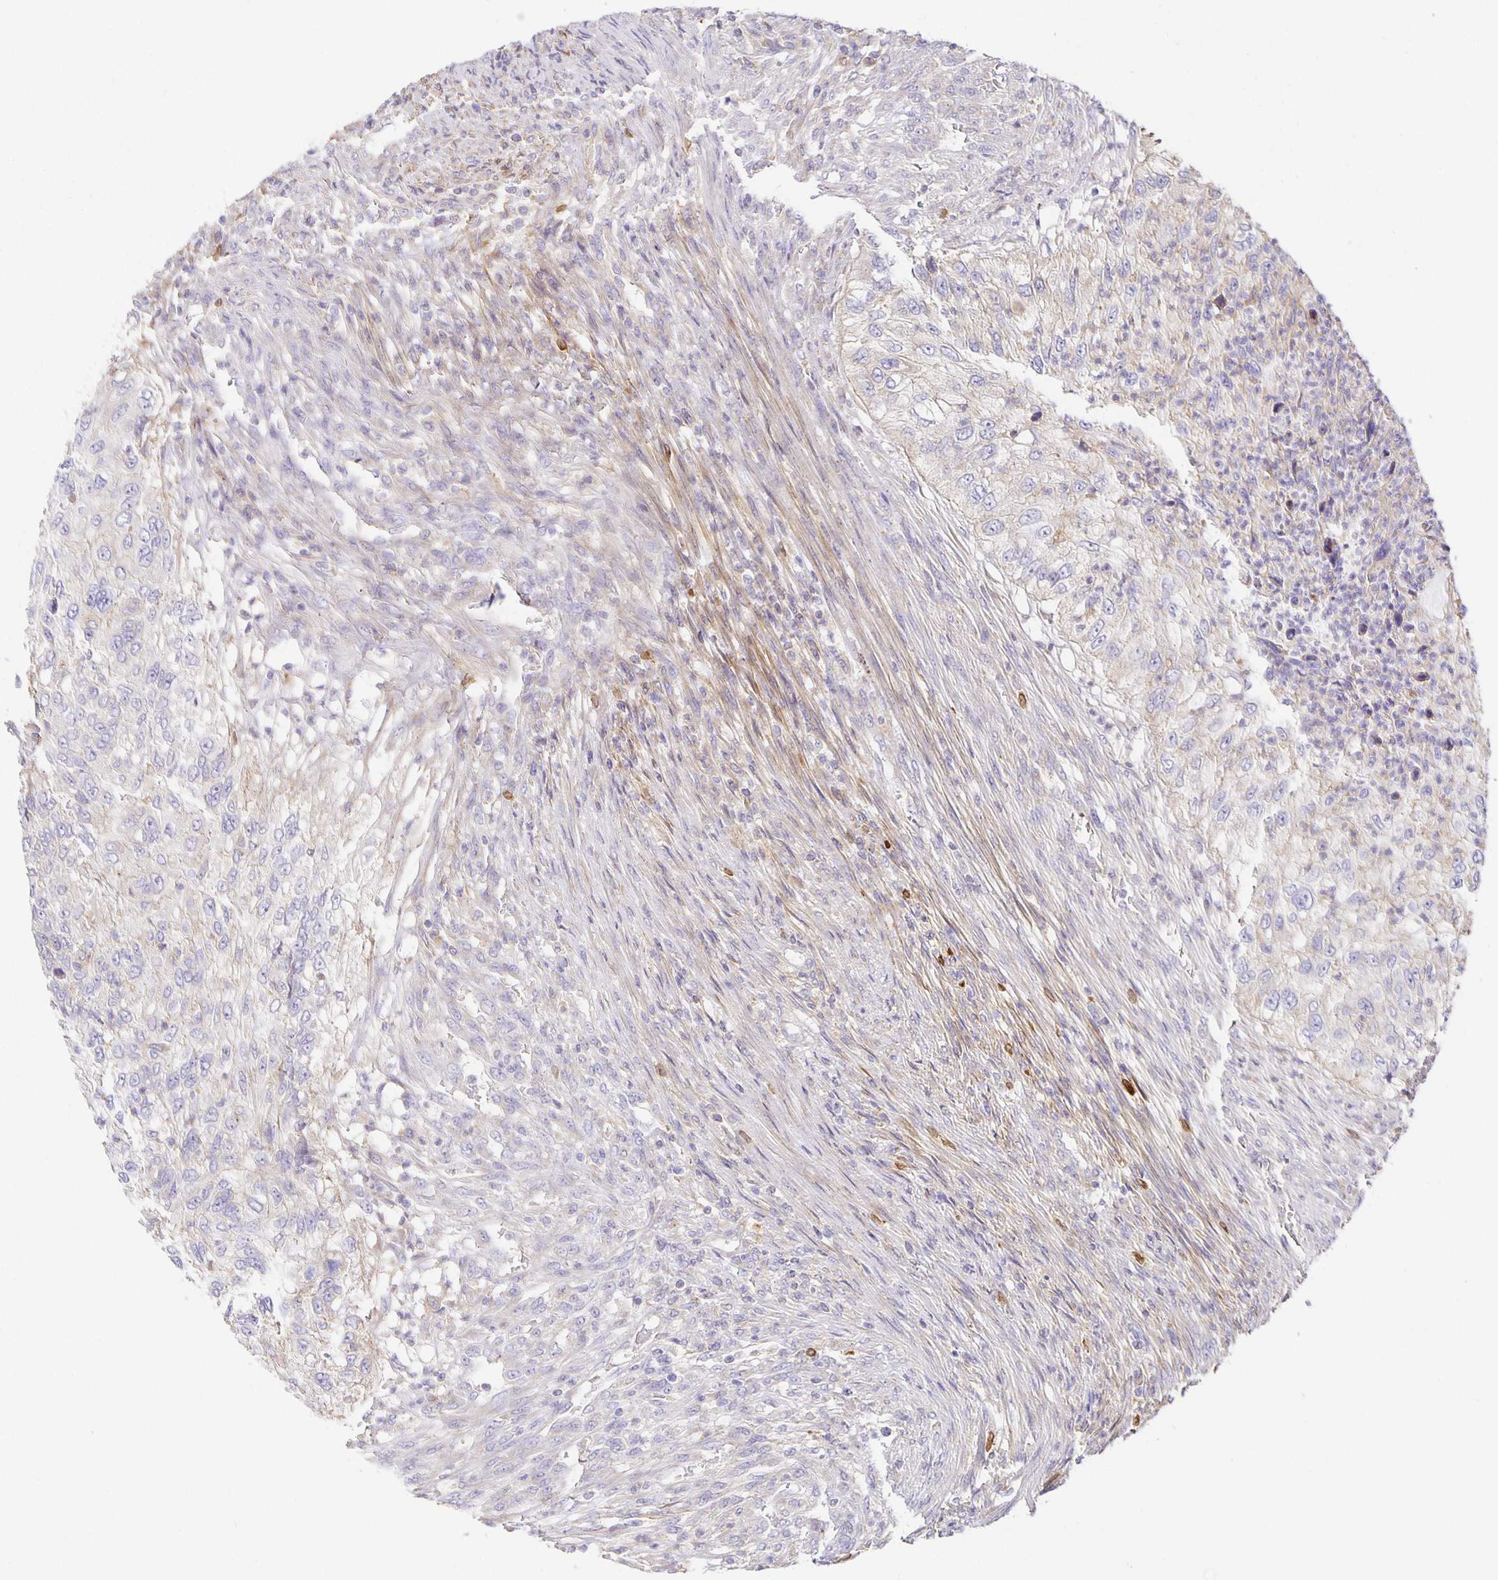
{"staining": {"intensity": "negative", "quantity": "none", "location": "none"}, "tissue": "urothelial cancer", "cell_type": "Tumor cells", "image_type": "cancer", "snomed": [{"axis": "morphology", "description": "Urothelial carcinoma, High grade"}, {"axis": "topography", "description": "Urinary bladder"}], "caption": "Immunohistochemical staining of urothelial carcinoma (high-grade) exhibits no significant expression in tumor cells. Nuclei are stained in blue.", "gene": "FLRT3", "patient": {"sex": "female", "age": 60}}